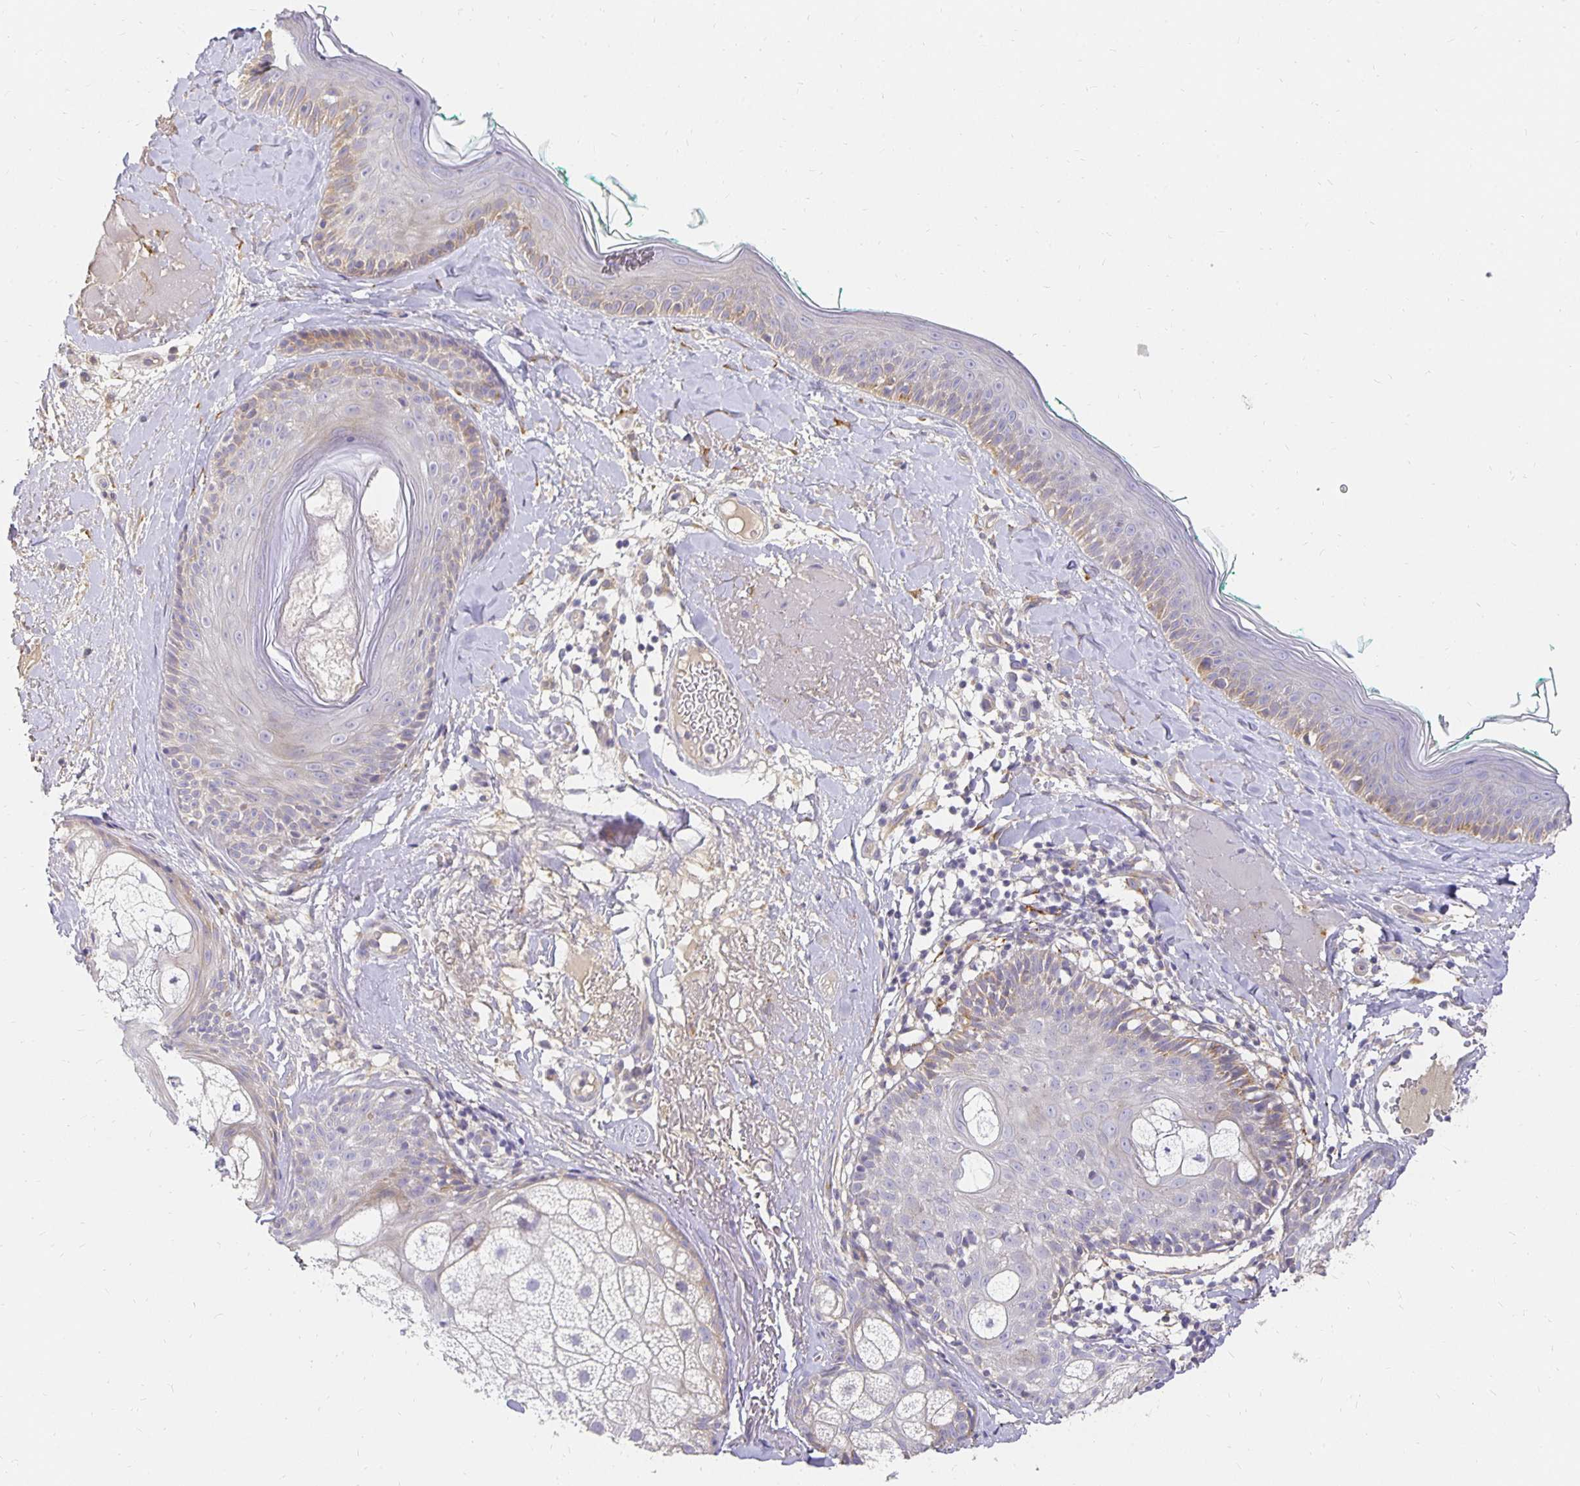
{"staining": {"intensity": "negative", "quantity": "none", "location": "none"}, "tissue": "skin", "cell_type": "Fibroblasts", "image_type": "normal", "snomed": [{"axis": "morphology", "description": "Normal tissue, NOS"}, {"axis": "topography", "description": "Skin"}], "caption": "Immunohistochemical staining of unremarkable skin demonstrates no significant positivity in fibroblasts.", "gene": "PLOD1", "patient": {"sex": "male", "age": 73}}